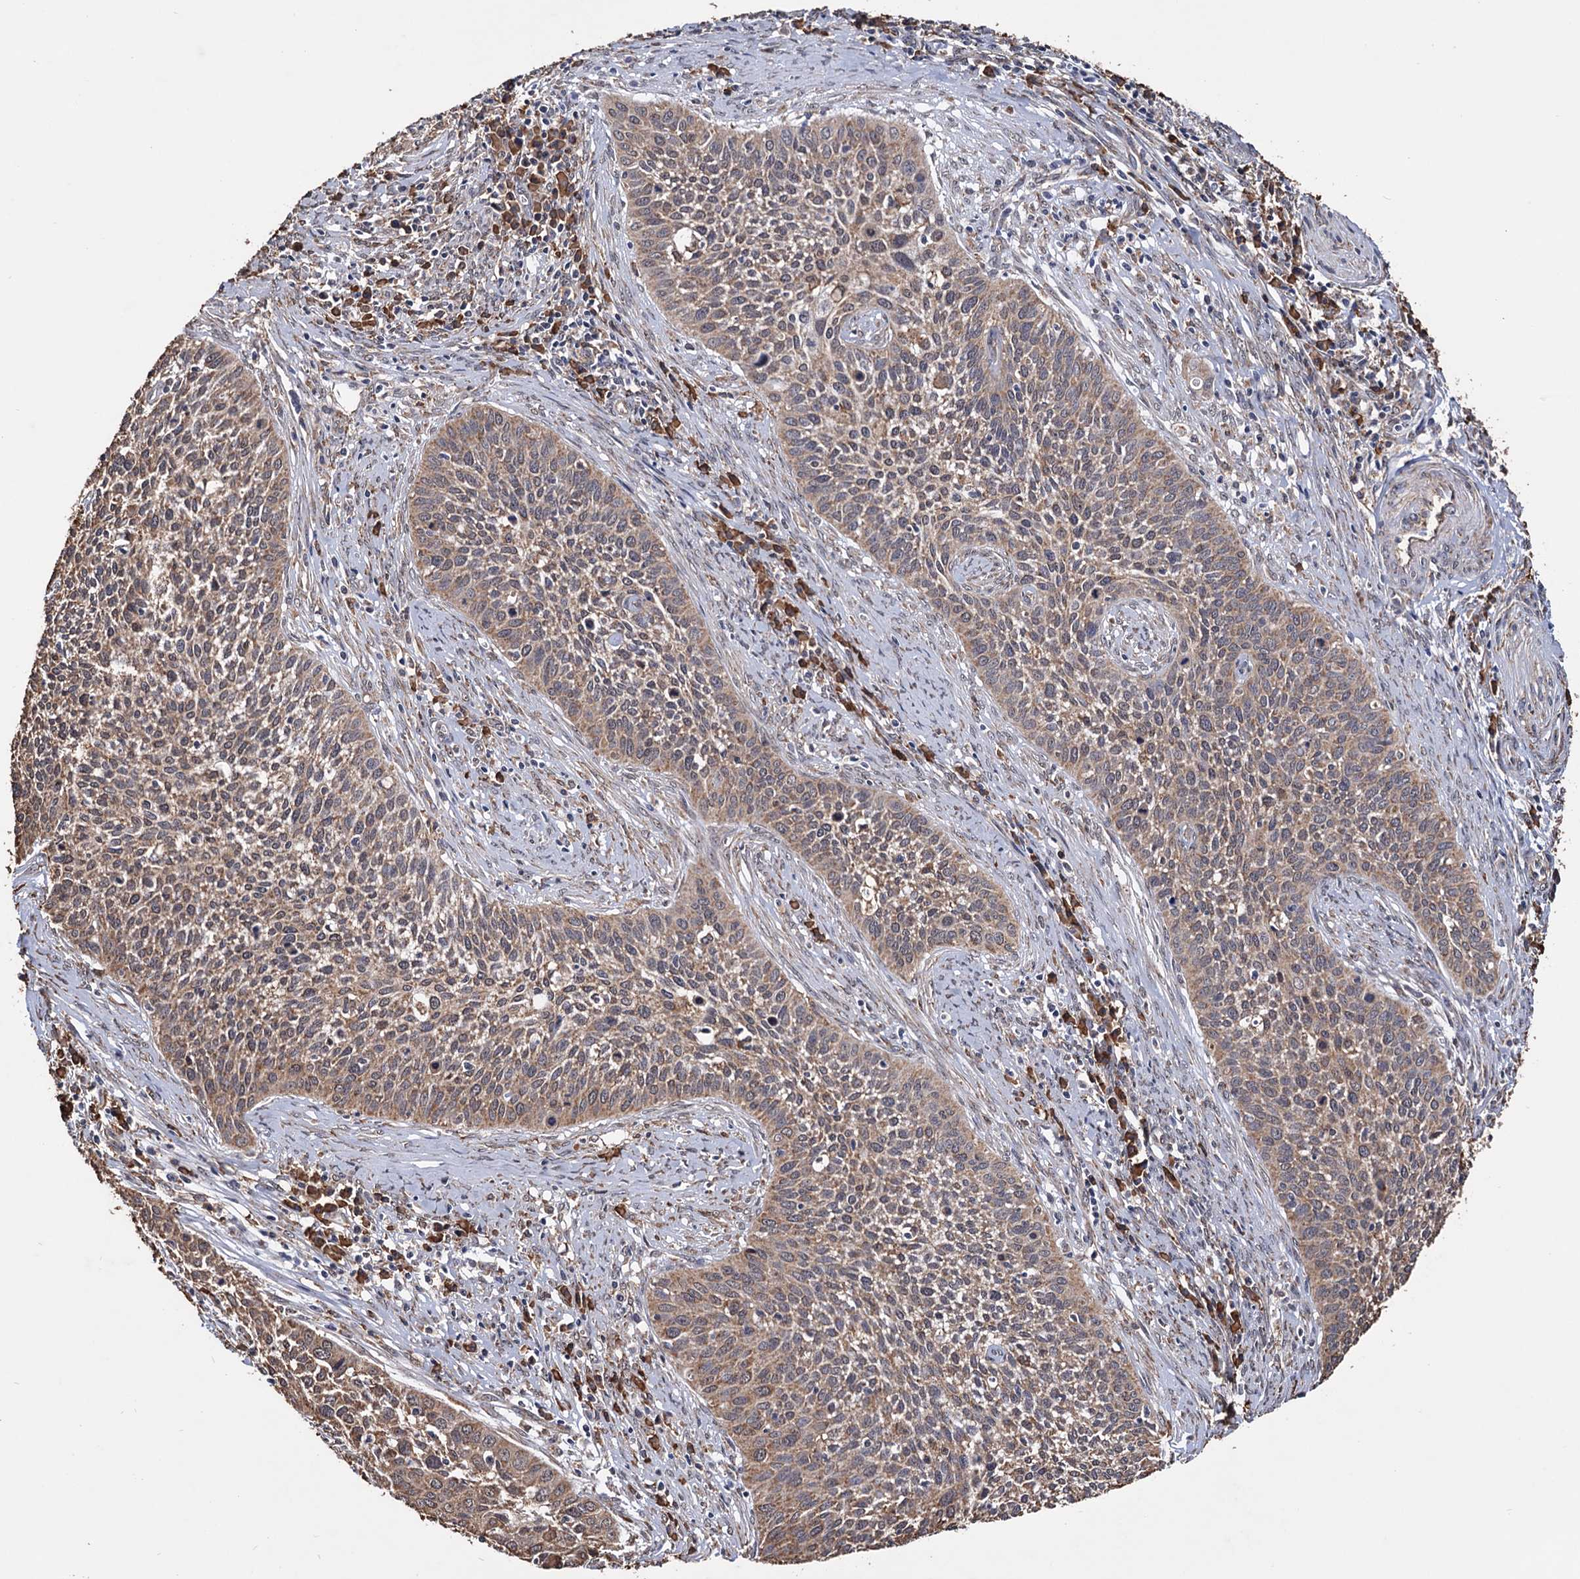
{"staining": {"intensity": "weak", "quantity": "25%-75%", "location": "cytoplasmic/membranous"}, "tissue": "cervical cancer", "cell_type": "Tumor cells", "image_type": "cancer", "snomed": [{"axis": "morphology", "description": "Squamous cell carcinoma, NOS"}, {"axis": "topography", "description": "Cervix"}], "caption": "High-power microscopy captured an immunohistochemistry (IHC) histopathology image of cervical cancer, revealing weak cytoplasmic/membranous staining in approximately 25%-75% of tumor cells.", "gene": "TBC1D12", "patient": {"sex": "female", "age": 34}}